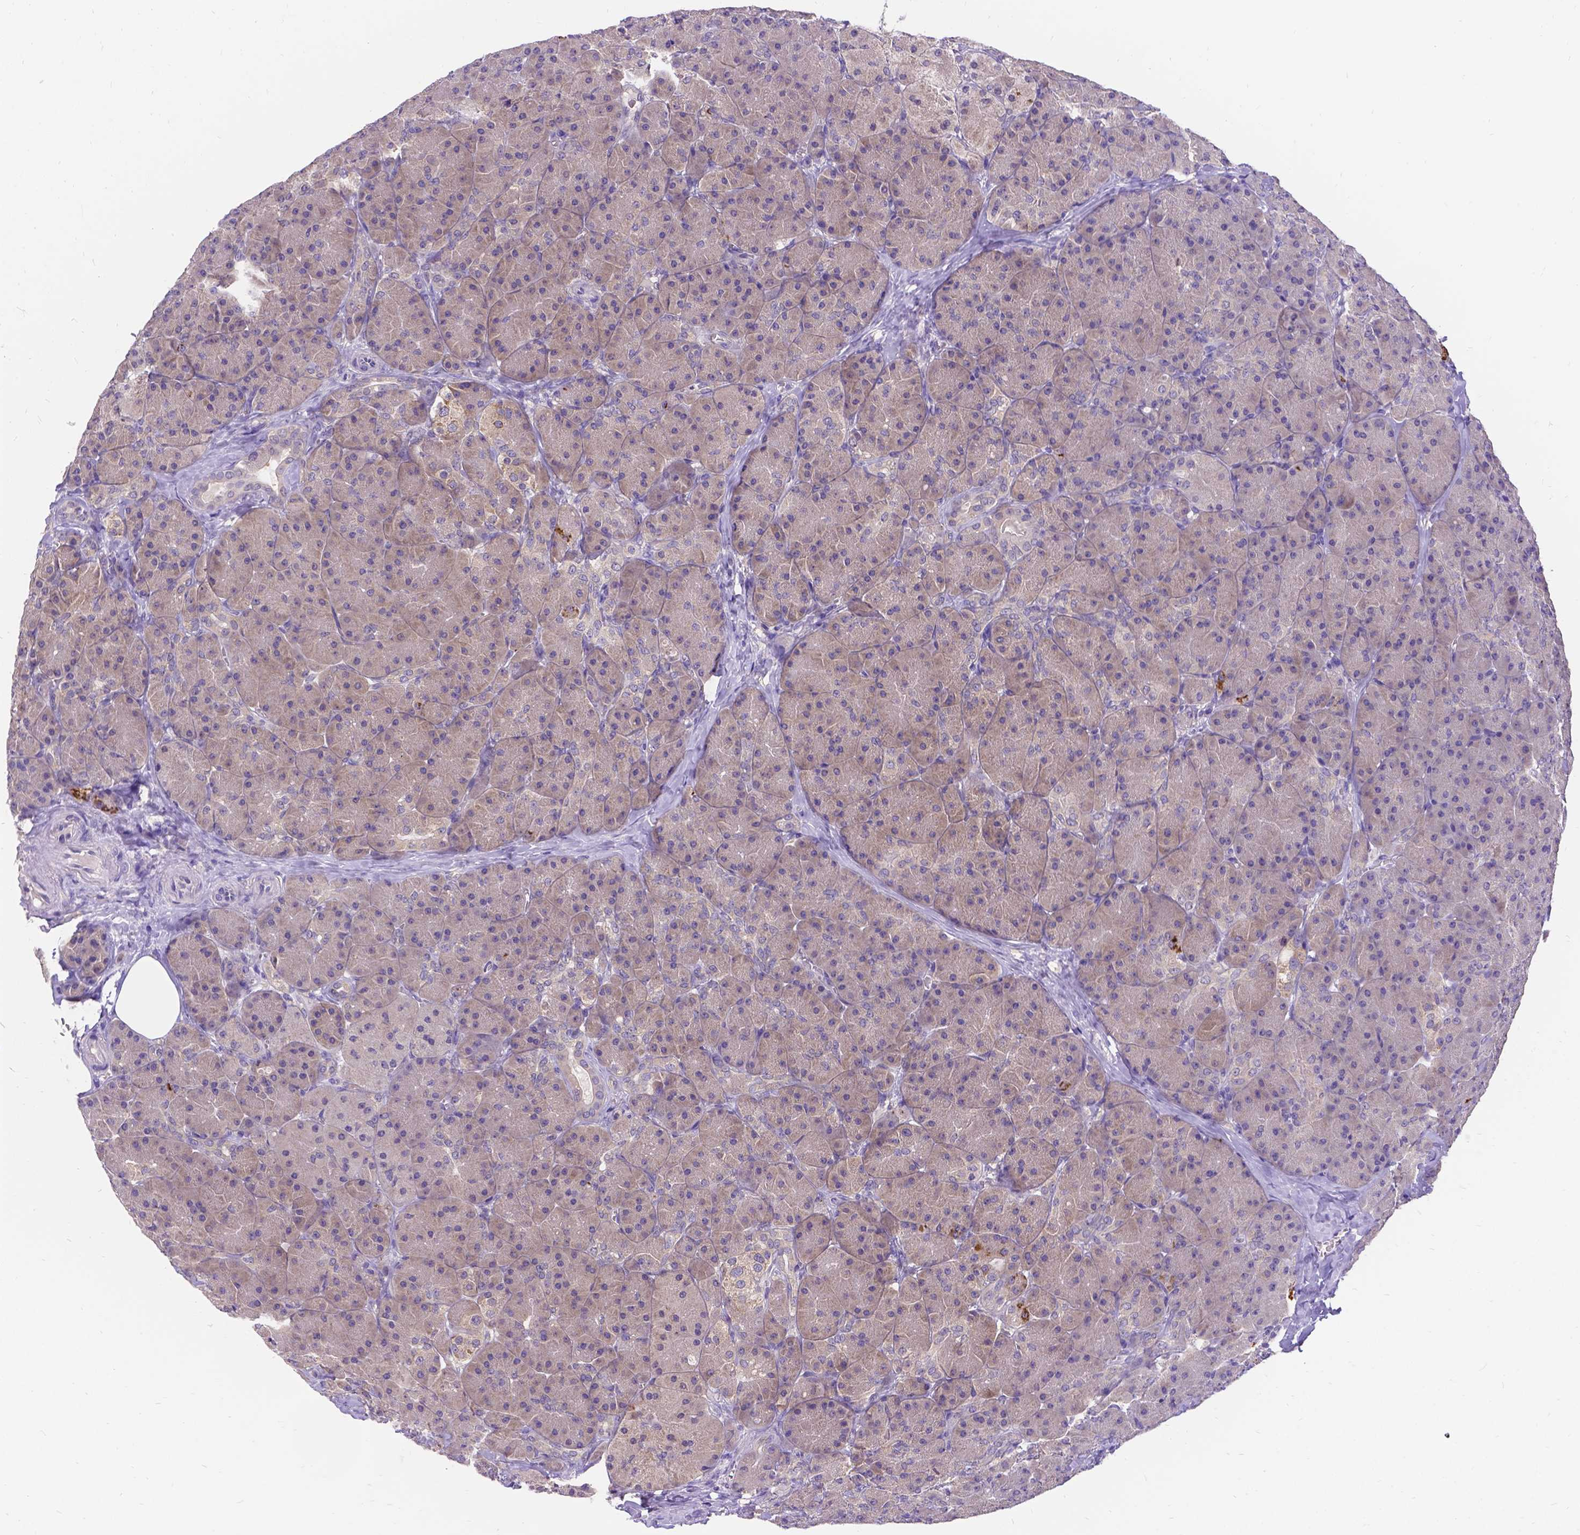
{"staining": {"intensity": "weak", "quantity": ">75%", "location": "cytoplasmic/membranous"}, "tissue": "pancreas", "cell_type": "Exocrine glandular cells", "image_type": "normal", "snomed": [{"axis": "morphology", "description": "Normal tissue, NOS"}, {"axis": "topography", "description": "Pancreas"}], "caption": "This is a photomicrograph of immunohistochemistry (IHC) staining of unremarkable pancreas, which shows weak staining in the cytoplasmic/membranous of exocrine glandular cells.", "gene": "DENND6A", "patient": {"sex": "male", "age": 57}}